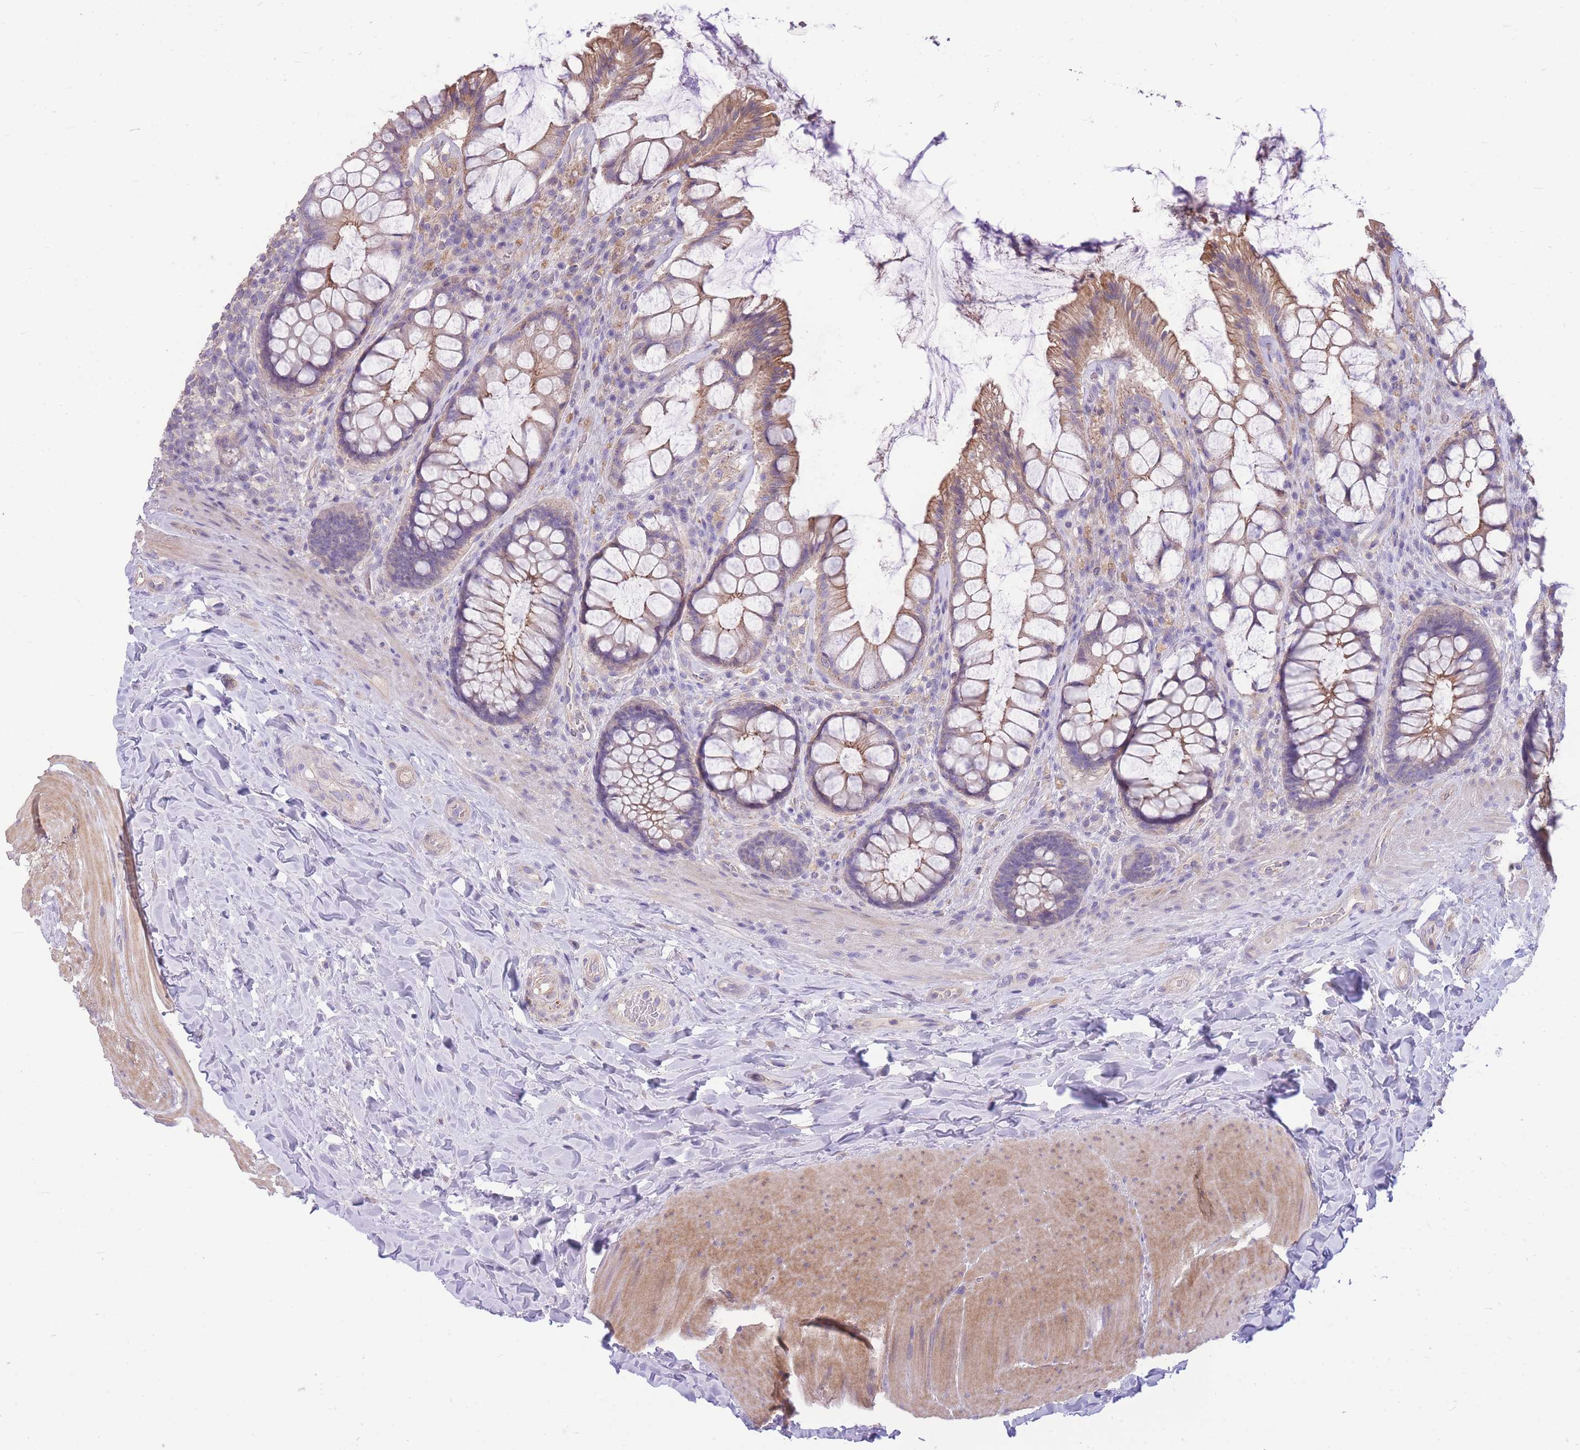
{"staining": {"intensity": "moderate", "quantity": "25%-75%", "location": "cytoplasmic/membranous"}, "tissue": "rectum", "cell_type": "Glandular cells", "image_type": "normal", "snomed": [{"axis": "morphology", "description": "Normal tissue, NOS"}, {"axis": "topography", "description": "Rectum"}], "caption": "Moderate cytoplasmic/membranous expression is appreciated in about 25%-75% of glandular cells in unremarkable rectum.", "gene": "OR5T1", "patient": {"sex": "female", "age": 58}}